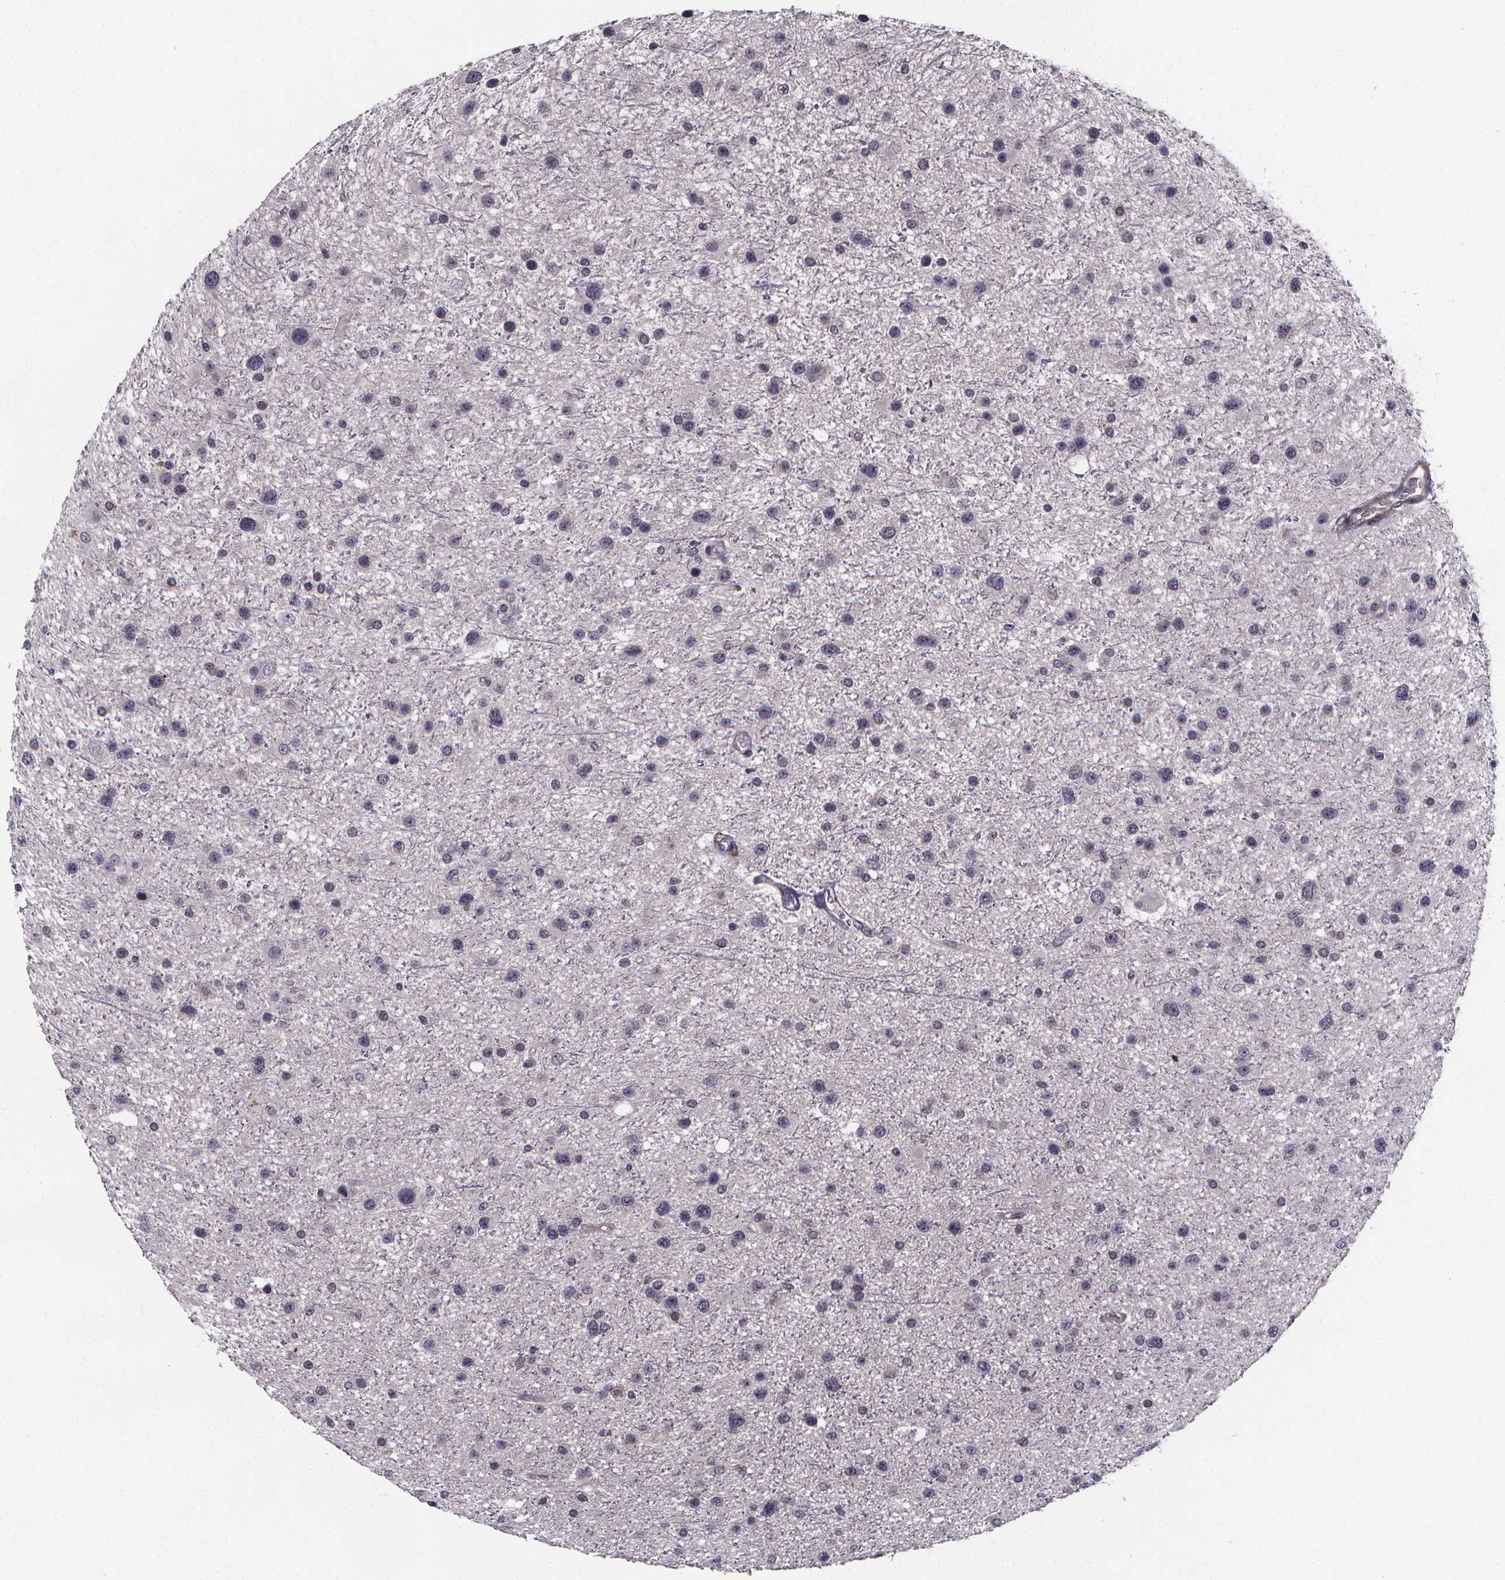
{"staining": {"intensity": "negative", "quantity": "none", "location": "none"}, "tissue": "glioma", "cell_type": "Tumor cells", "image_type": "cancer", "snomed": [{"axis": "morphology", "description": "Glioma, malignant, Low grade"}, {"axis": "topography", "description": "Brain"}], "caption": "IHC image of neoplastic tissue: glioma stained with DAB (3,3'-diaminobenzidine) demonstrates no significant protein staining in tumor cells.", "gene": "FBXW2", "patient": {"sex": "female", "age": 32}}